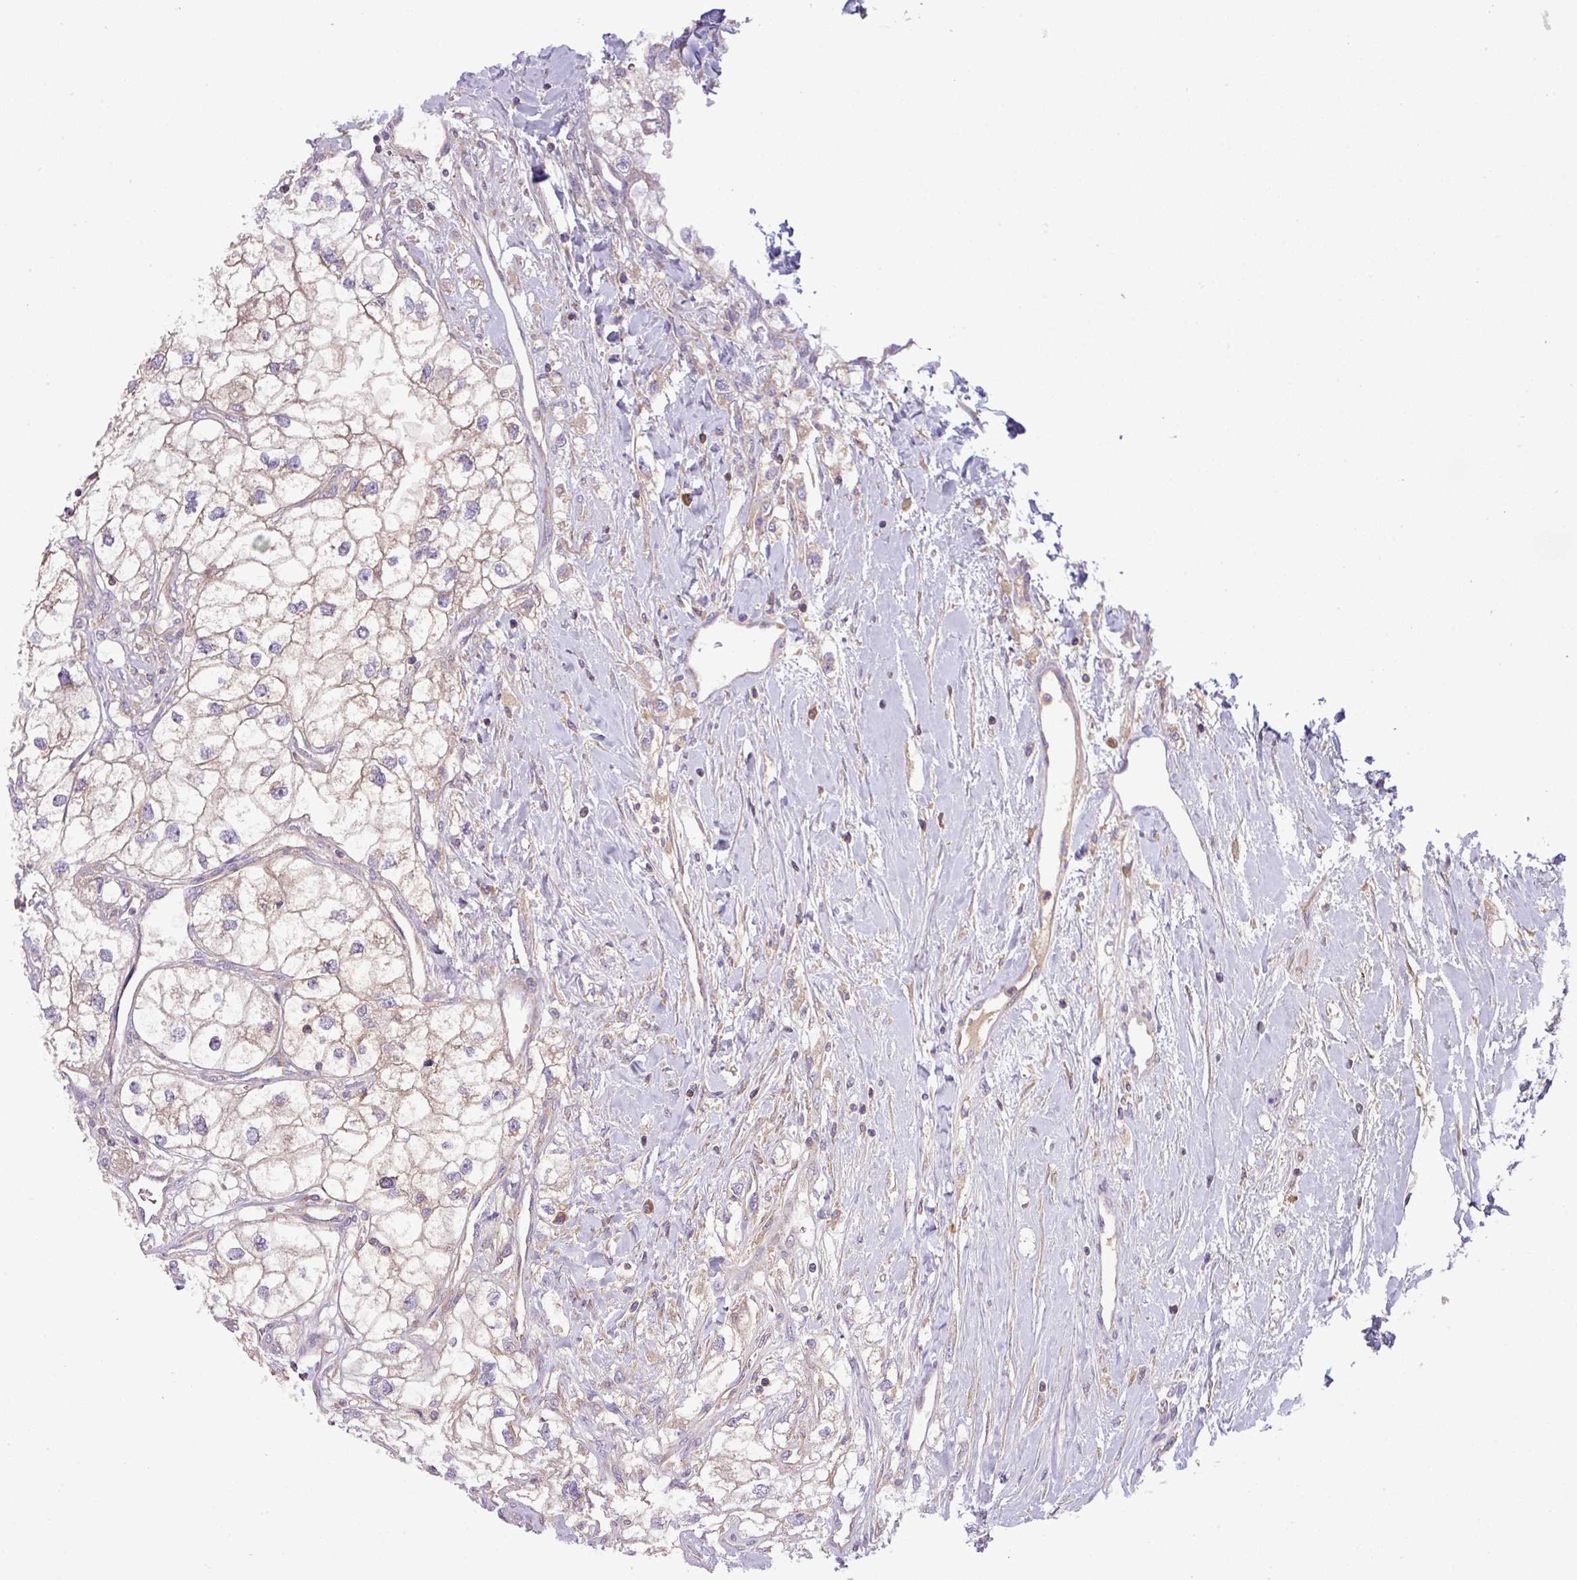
{"staining": {"intensity": "negative", "quantity": "none", "location": "none"}, "tissue": "renal cancer", "cell_type": "Tumor cells", "image_type": "cancer", "snomed": [{"axis": "morphology", "description": "Adenocarcinoma, NOS"}, {"axis": "topography", "description": "Kidney"}], "caption": "This is an IHC photomicrograph of human adenocarcinoma (renal). There is no staining in tumor cells.", "gene": "LRRC74B", "patient": {"sex": "male", "age": 59}}